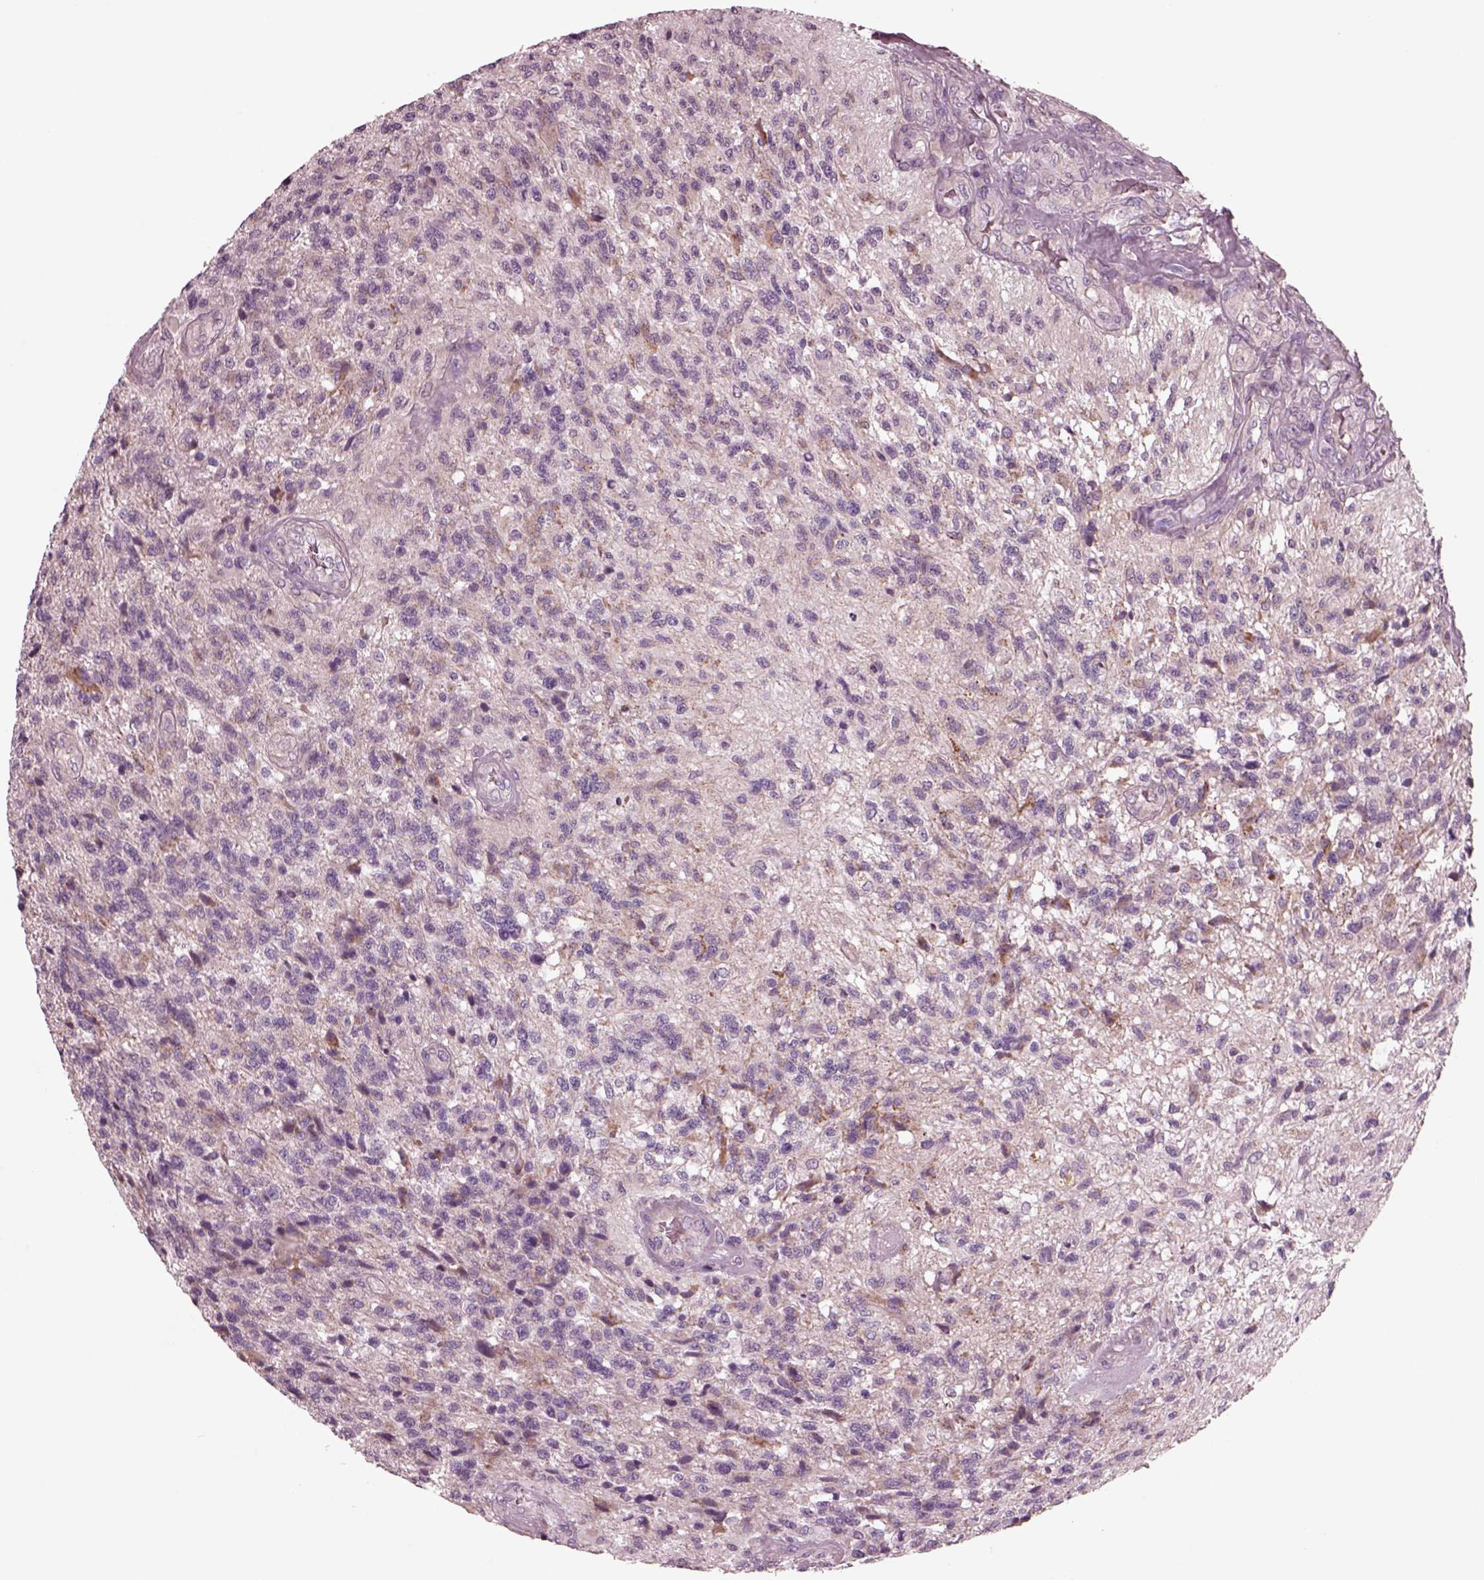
{"staining": {"intensity": "weak", "quantity": "<25%", "location": "cytoplasmic/membranous"}, "tissue": "glioma", "cell_type": "Tumor cells", "image_type": "cancer", "snomed": [{"axis": "morphology", "description": "Glioma, malignant, High grade"}, {"axis": "topography", "description": "Brain"}], "caption": "DAB immunohistochemical staining of human high-grade glioma (malignant) shows no significant staining in tumor cells.", "gene": "AP4M1", "patient": {"sex": "male", "age": 56}}